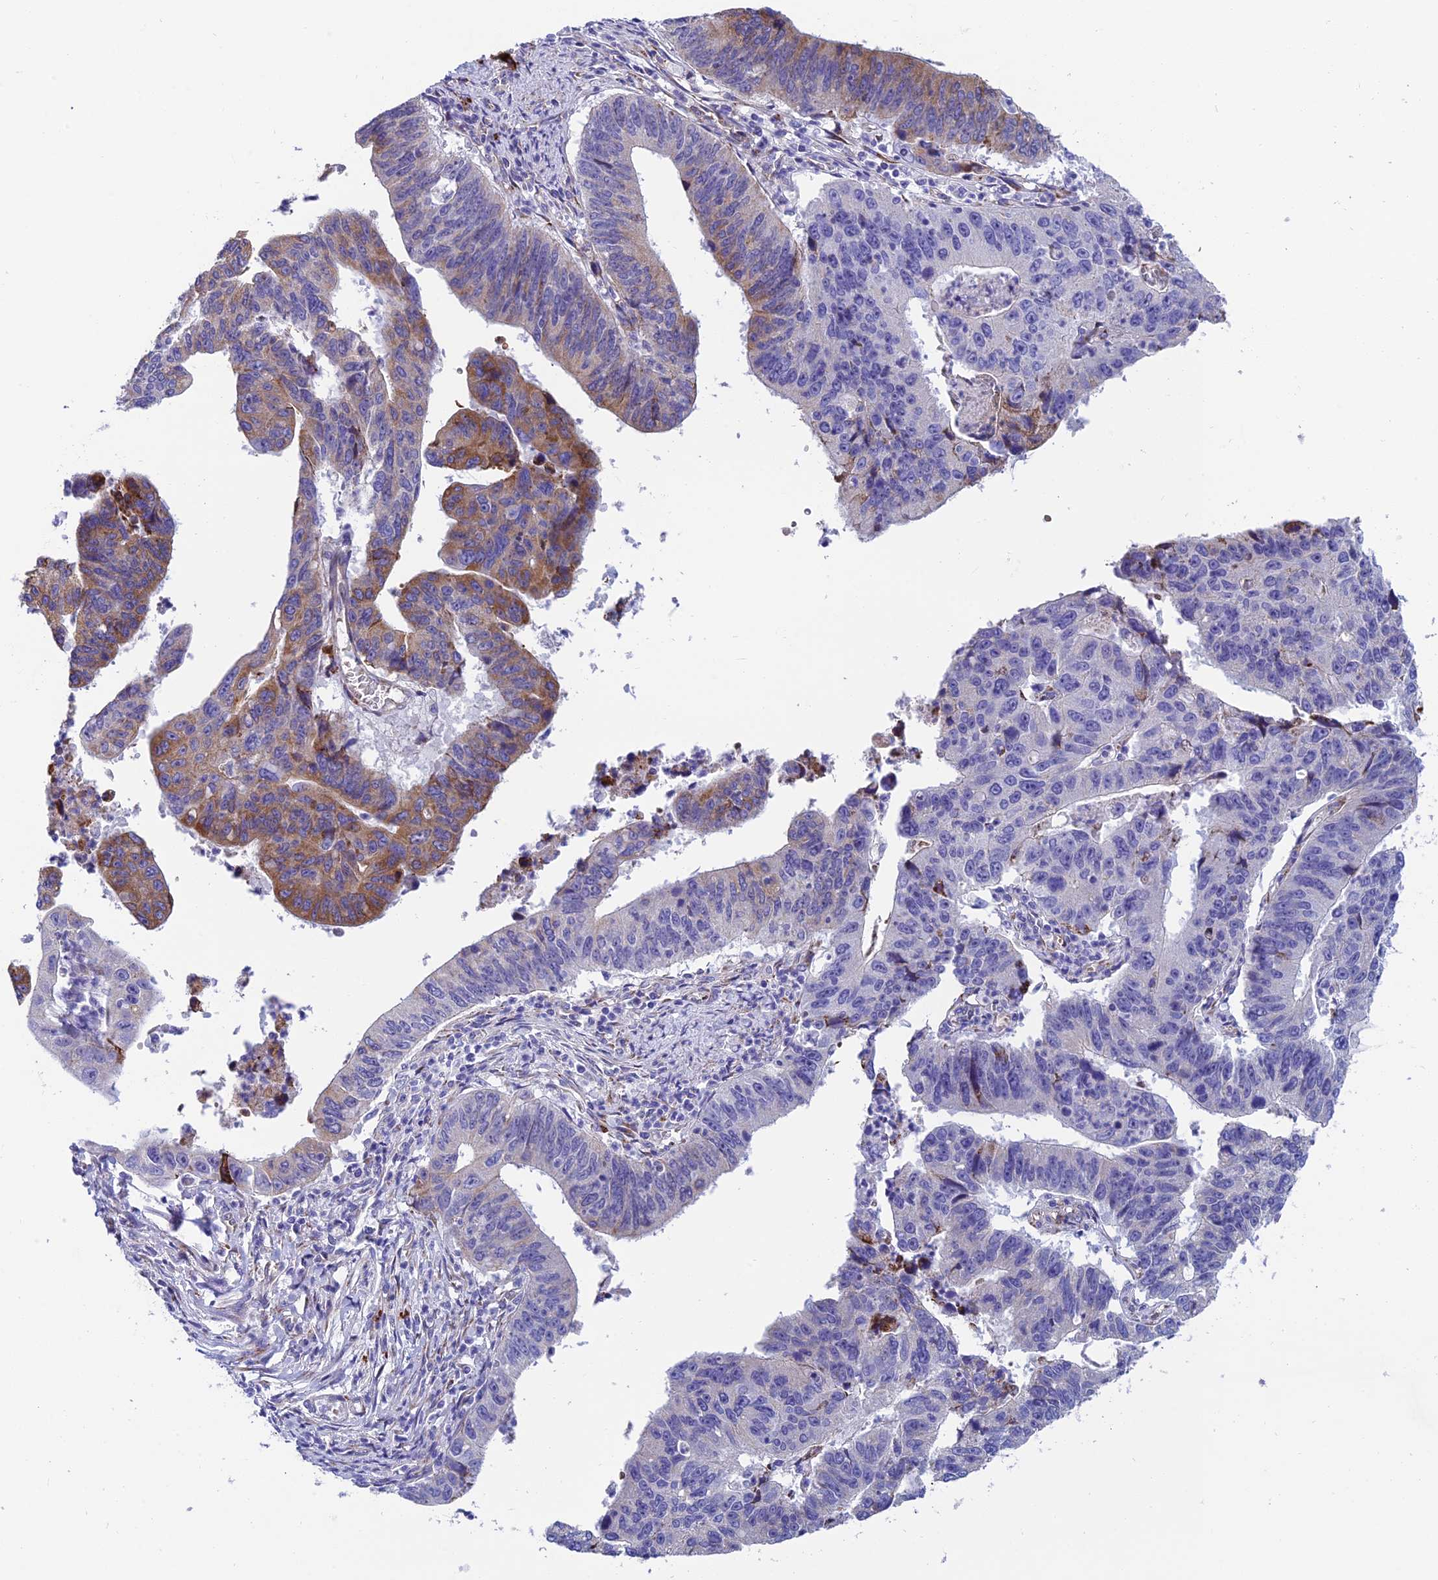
{"staining": {"intensity": "moderate", "quantity": "<25%", "location": "cytoplasmic/membranous"}, "tissue": "stomach cancer", "cell_type": "Tumor cells", "image_type": "cancer", "snomed": [{"axis": "morphology", "description": "Adenocarcinoma, NOS"}, {"axis": "topography", "description": "Stomach"}], "caption": "Tumor cells demonstrate low levels of moderate cytoplasmic/membranous positivity in about <25% of cells in stomach adenocarcinoma.", "gene": "MACIR", "patient": {"sex": "male", "age": 59}}